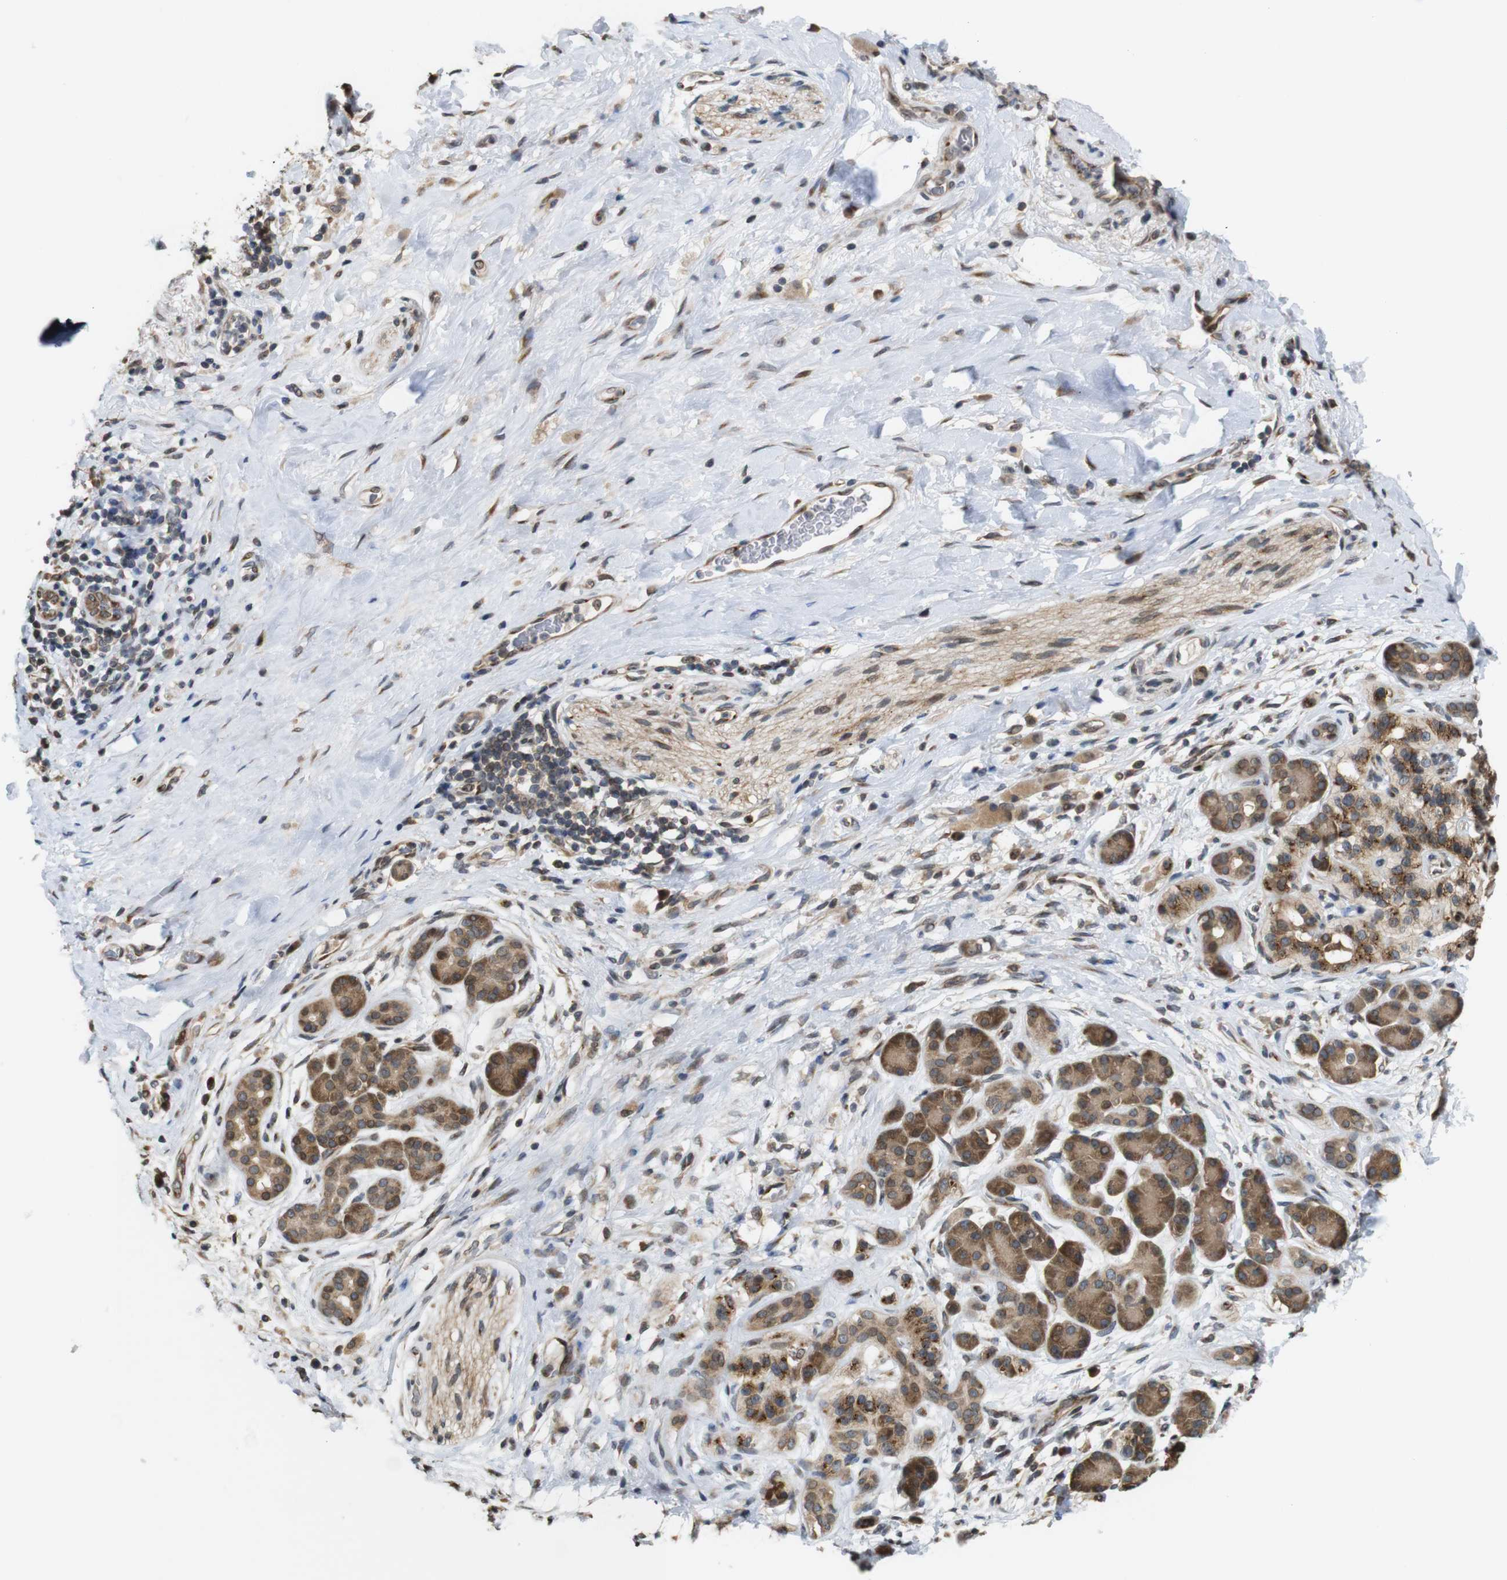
{"staining": {"intensity": "moderate", "quantity": ">75%", "location": "cytoplasmic/membranous"}, "tissue": "pancreatic cancer", "cell_type": "Tumor cells", "image_type": "cancer", "snomed": [{"axis": "morphology", "description": "Adenocarcinoma, NOS"}, {"axis": "topography", "description": "Pancreas"}], "caption": "Pancreatic cancer (adenocarcinoma) was stained to show a protein in brown. There is medium levels of moderate cytoplasmic/membranous expression in about >75% of tumor cells.", "gene": "EFCAB14", "patient": {"sex": "male", "age": 55}}